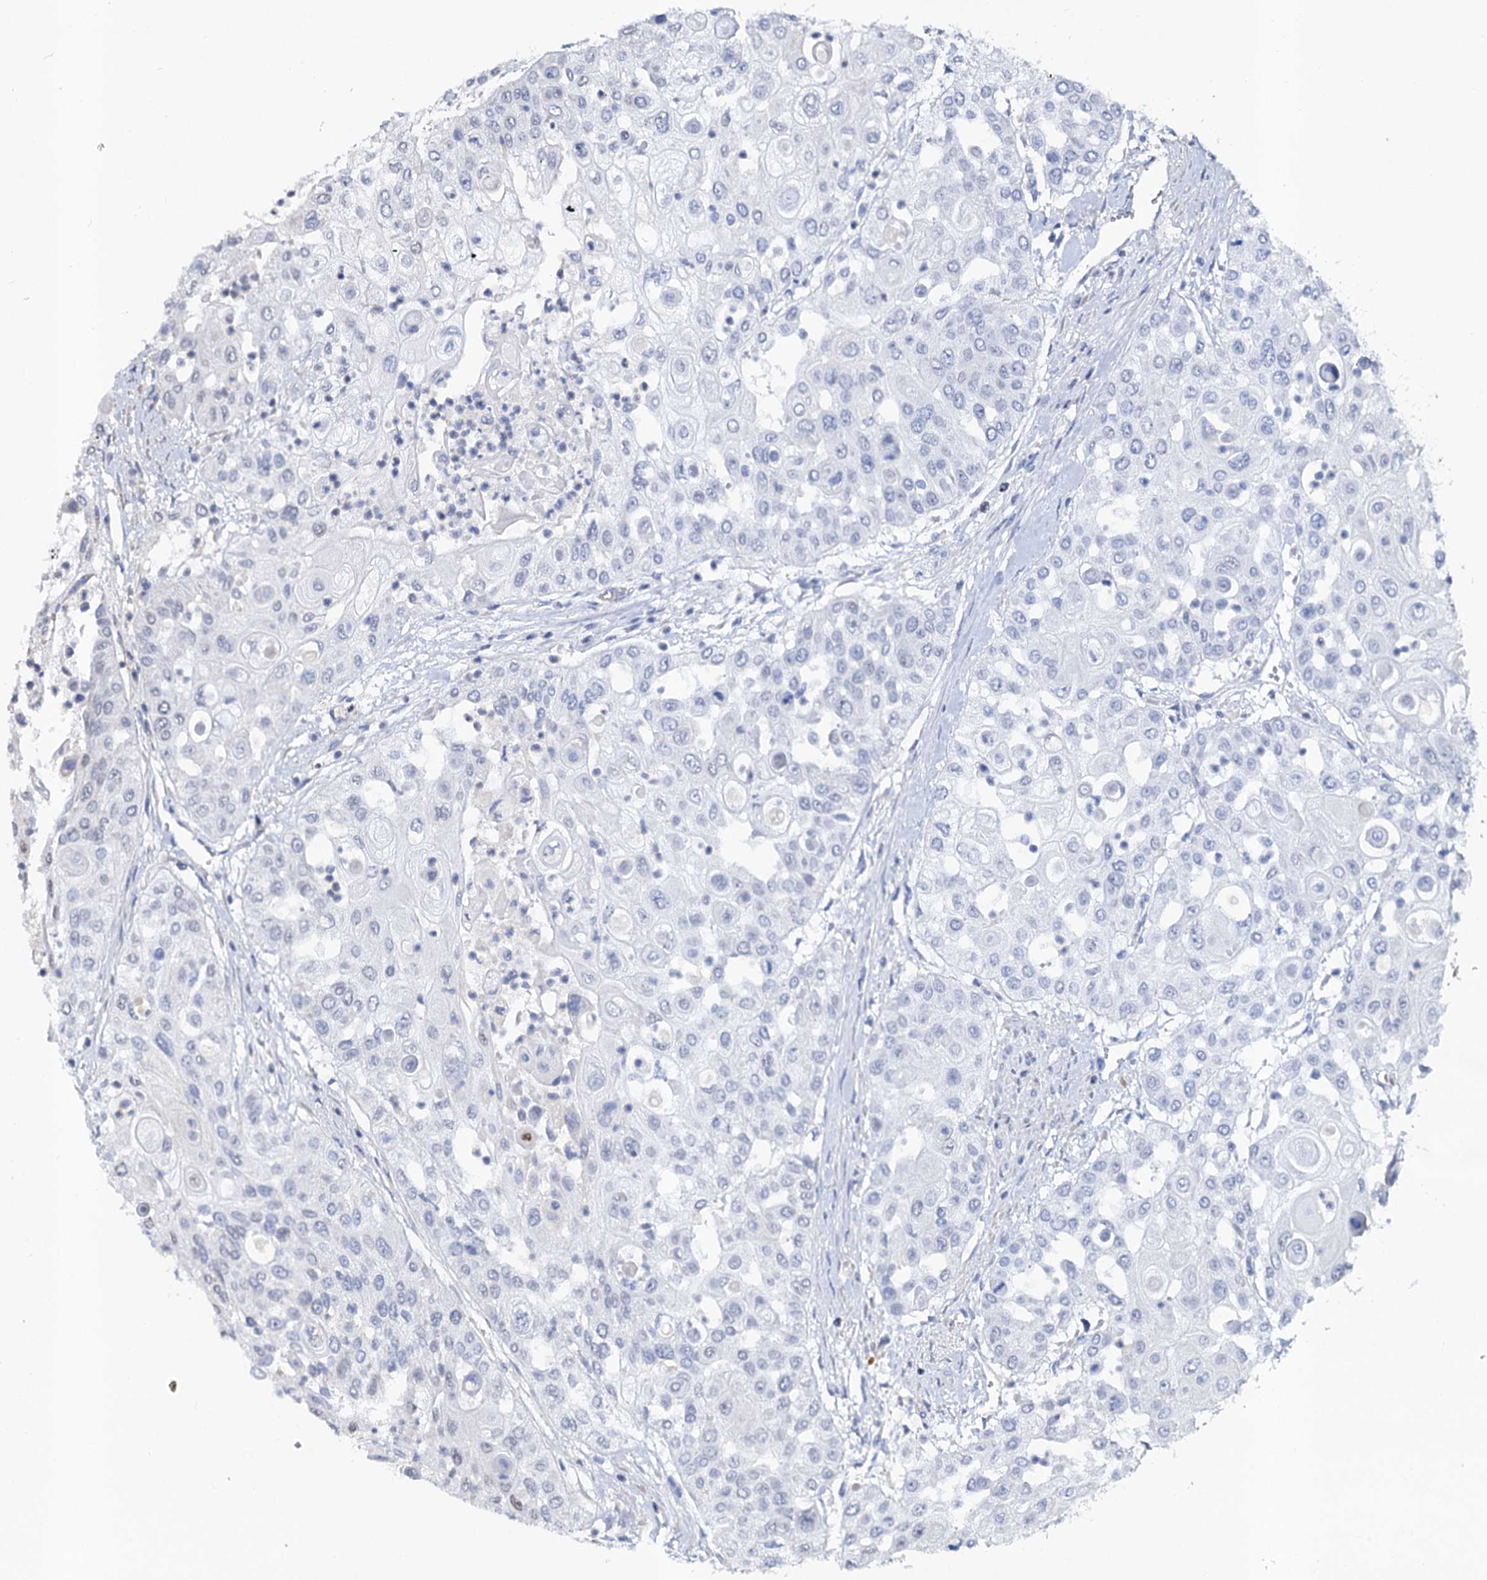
{"staining": {"intensity": "negative", "quantity": "none", "location": "none"}, "tissue": "urothelial cancer", "cell_type": "Tumor cells", "image_type": "cancer", "snomed": [{"axis": "morphology", "description": "Urothelial carcinoma, High grade"}, {"axis": "topography", "description": "Urinary bladder"}], "caption": "Tumor cells show no significant protein expression in urothelial cancer.", "gene": "ALKBH7", "patient": {"sex": "female", "age": 79}}